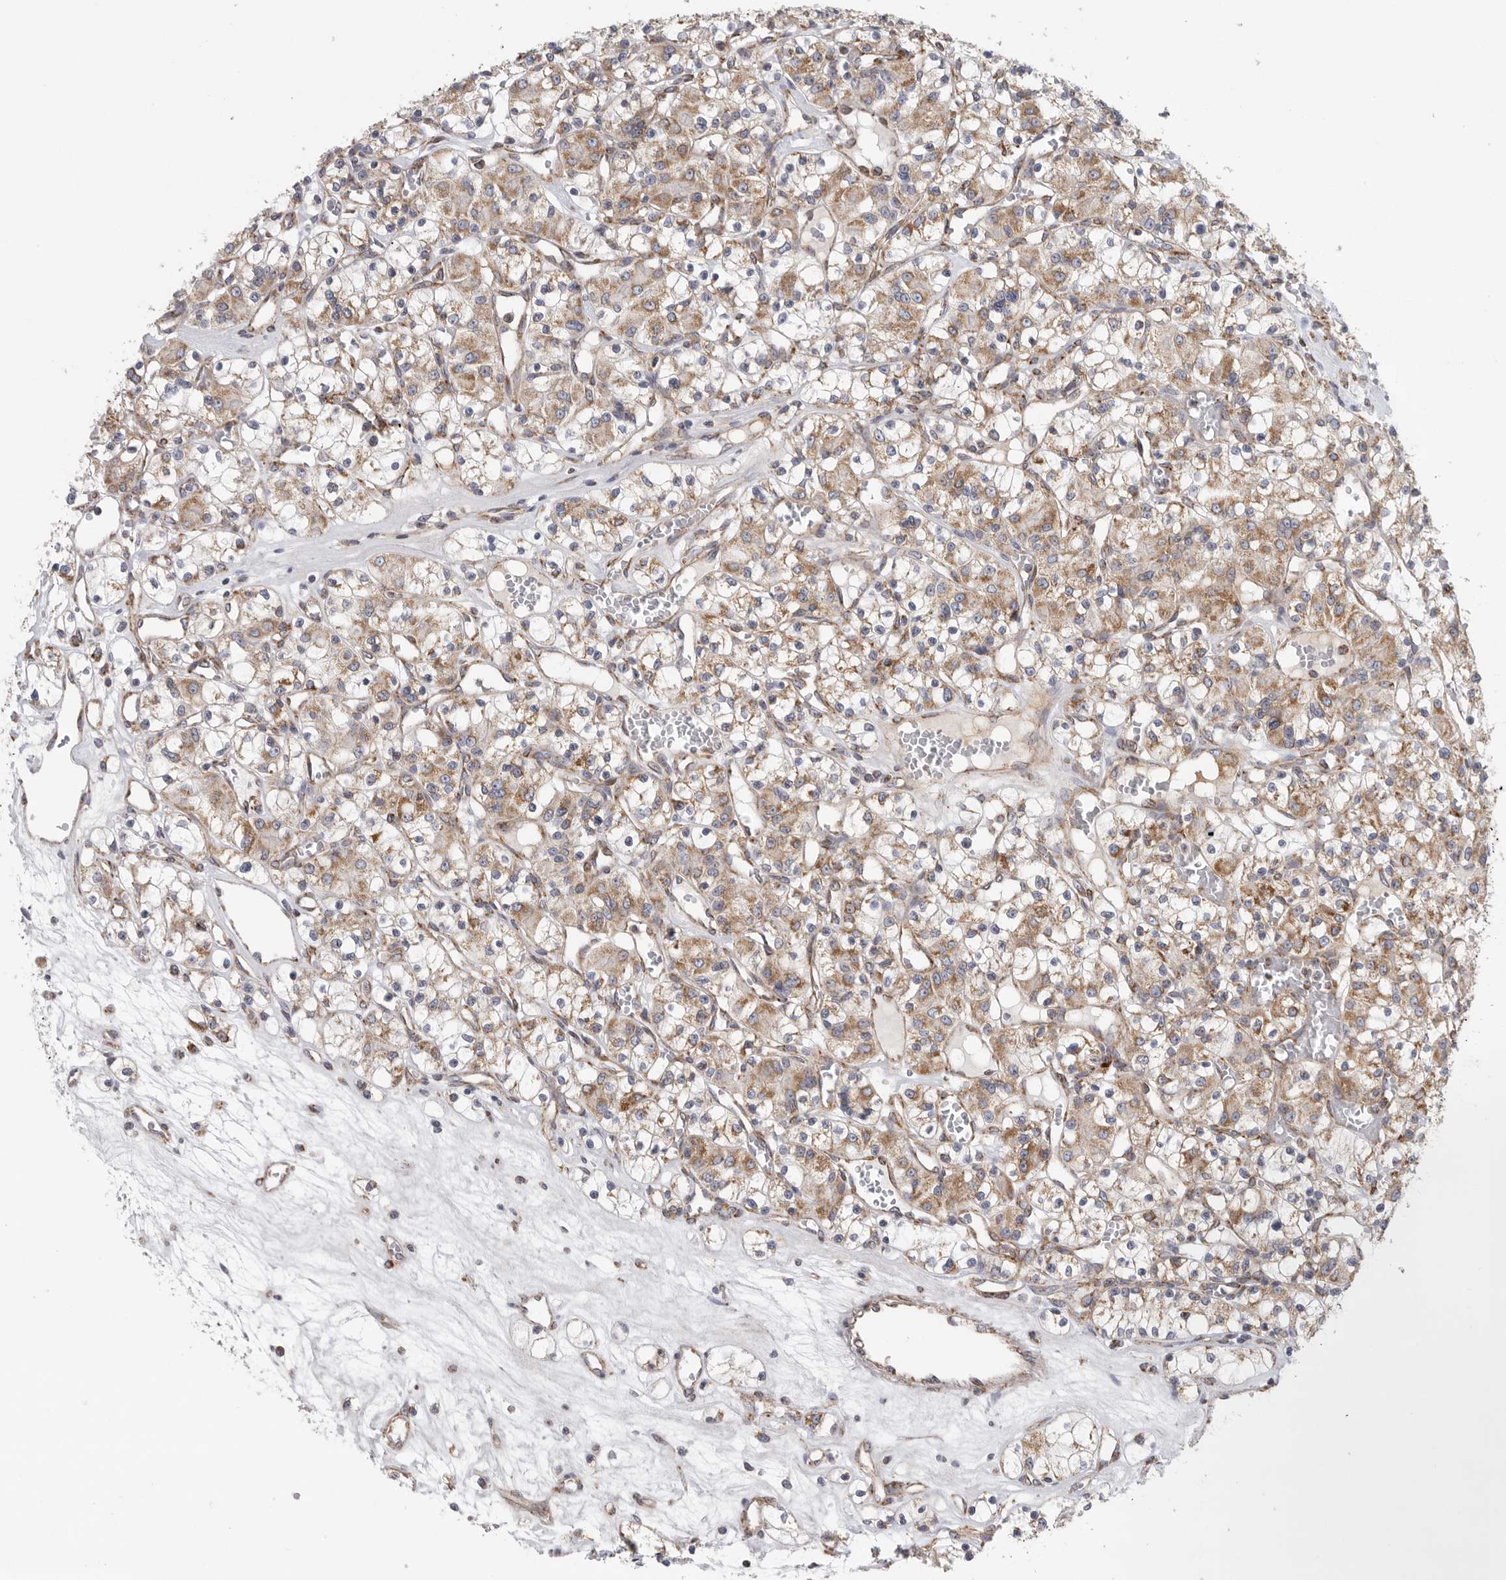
{"staining": {"intensity": "moderate", "quantity": ">75%", "location": "cytoplasmic/membranous"}, "tissue": "renal cancer", "cell_type": "Tumor cells", "image_type": "cancer", "snomed": [{"axis": "morphology", "description": "Adenocarcinoma, NOS"}, {"axis": "topography", "description": "Kidney"}], "caption": "Tumor cells reveal medium levels of moderate cytoplasmic/membranous staining in approximately >75% of cells in adenocarcinoma (renal). (DAB IHC with brightfield microscopy, high magnification).", "gene": "FKBP8", "patient": {"sex": "female", "age": 59}}